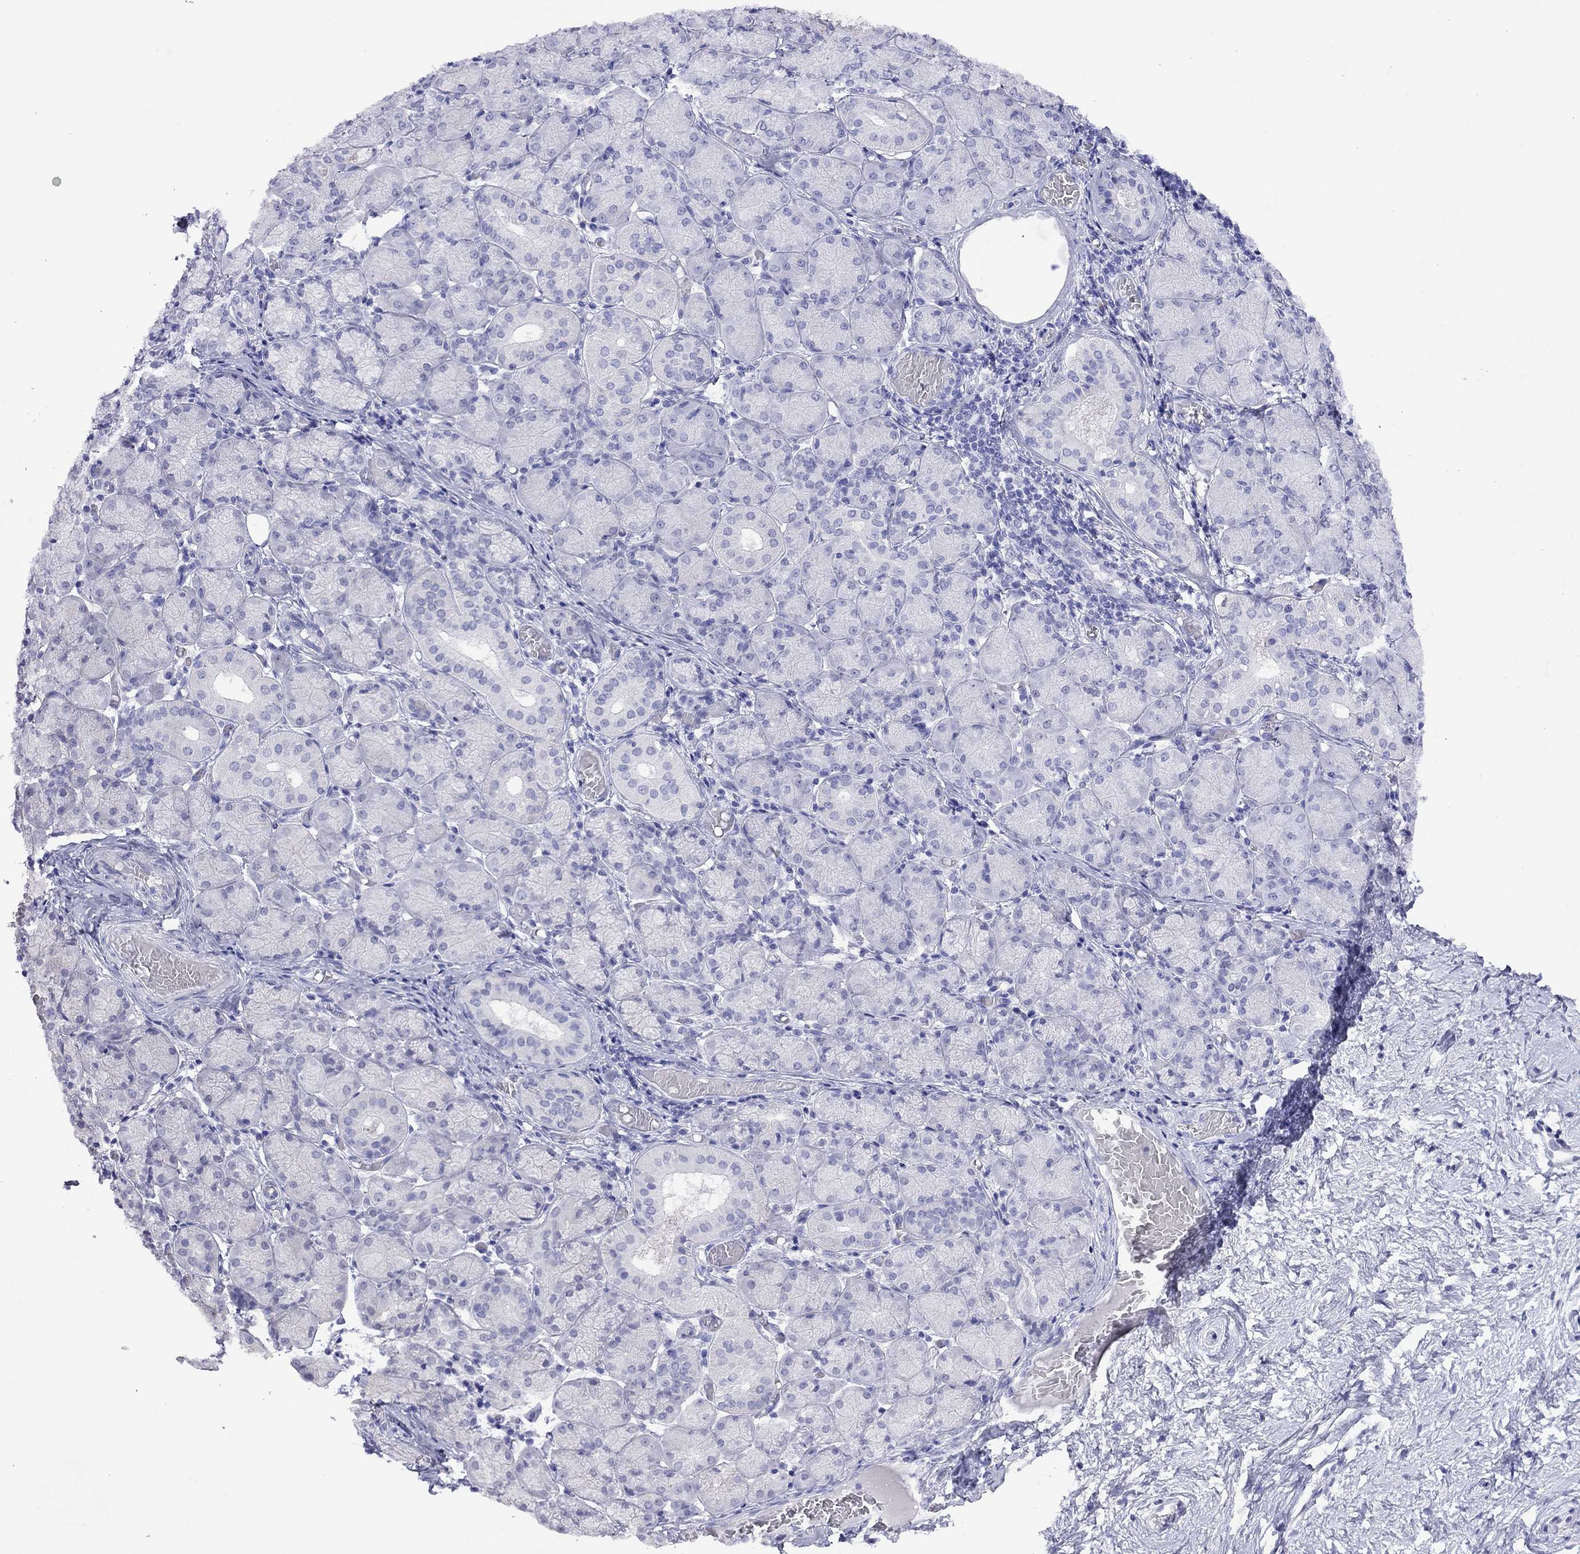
{"staining": {"intensity": "negative", "quantity": "none", "location": "none"}, "tissue": "salivary gland", "cell_type": "Glandular cells", "image_type": "normal", "snomed": [{"axis": "morphology", "description": "Normal tissue, NOS"}, {"axis": "topography", "description": "Salivary gland"}, {"axis": "topography", "description": "Peripheral nerve tissue"}], "caption": "A histopathology image of salivary gland stained for a protein reveals no brown staining in glandular cells. (Brightfield microscopy of DAB (3,3'-diaminobenzidine) immunohistochemistry (IHC) at high magnification).", "gene": "SLC30A8", "patient": {"sex": "female", "age": 24}}